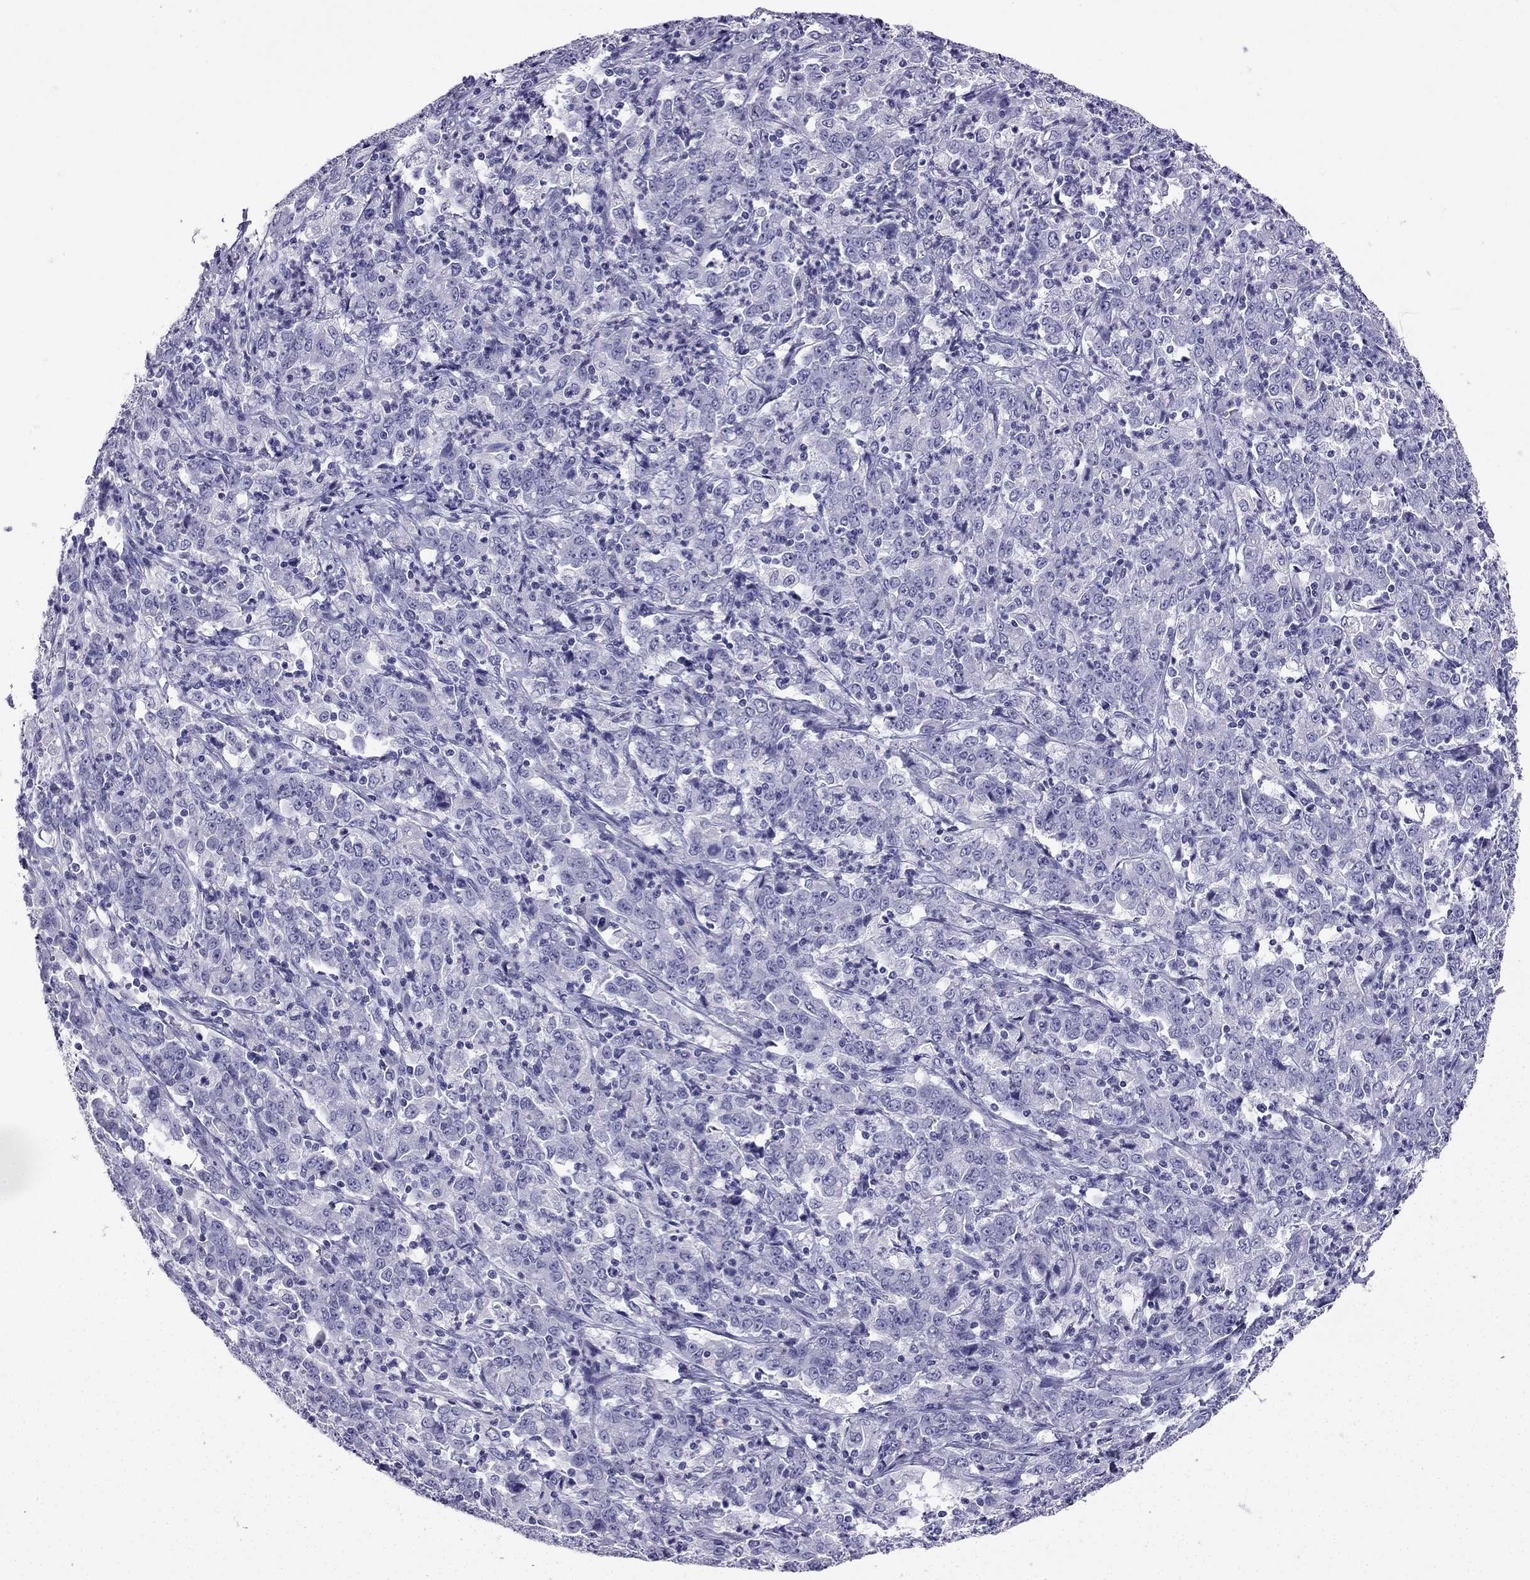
{"staining": {"intensity": "negative", "quantity": "none", "location": "none"}, "tissue": "stomach cancer", "cell_type": "Tumor cells", "image_type": "cancer", "snomed": [{"axis": "morphology", "description": "Adenocarcinoma, NOS"}, {"axis": "topography", "description": "Stomach, lower"}], "caption": "The photomicrograph exhibits no staining of tumor cells in adenocarcinoma (stomach).", "gene": "NPTX1", "patient": {"sex": "female", "age": 71}}